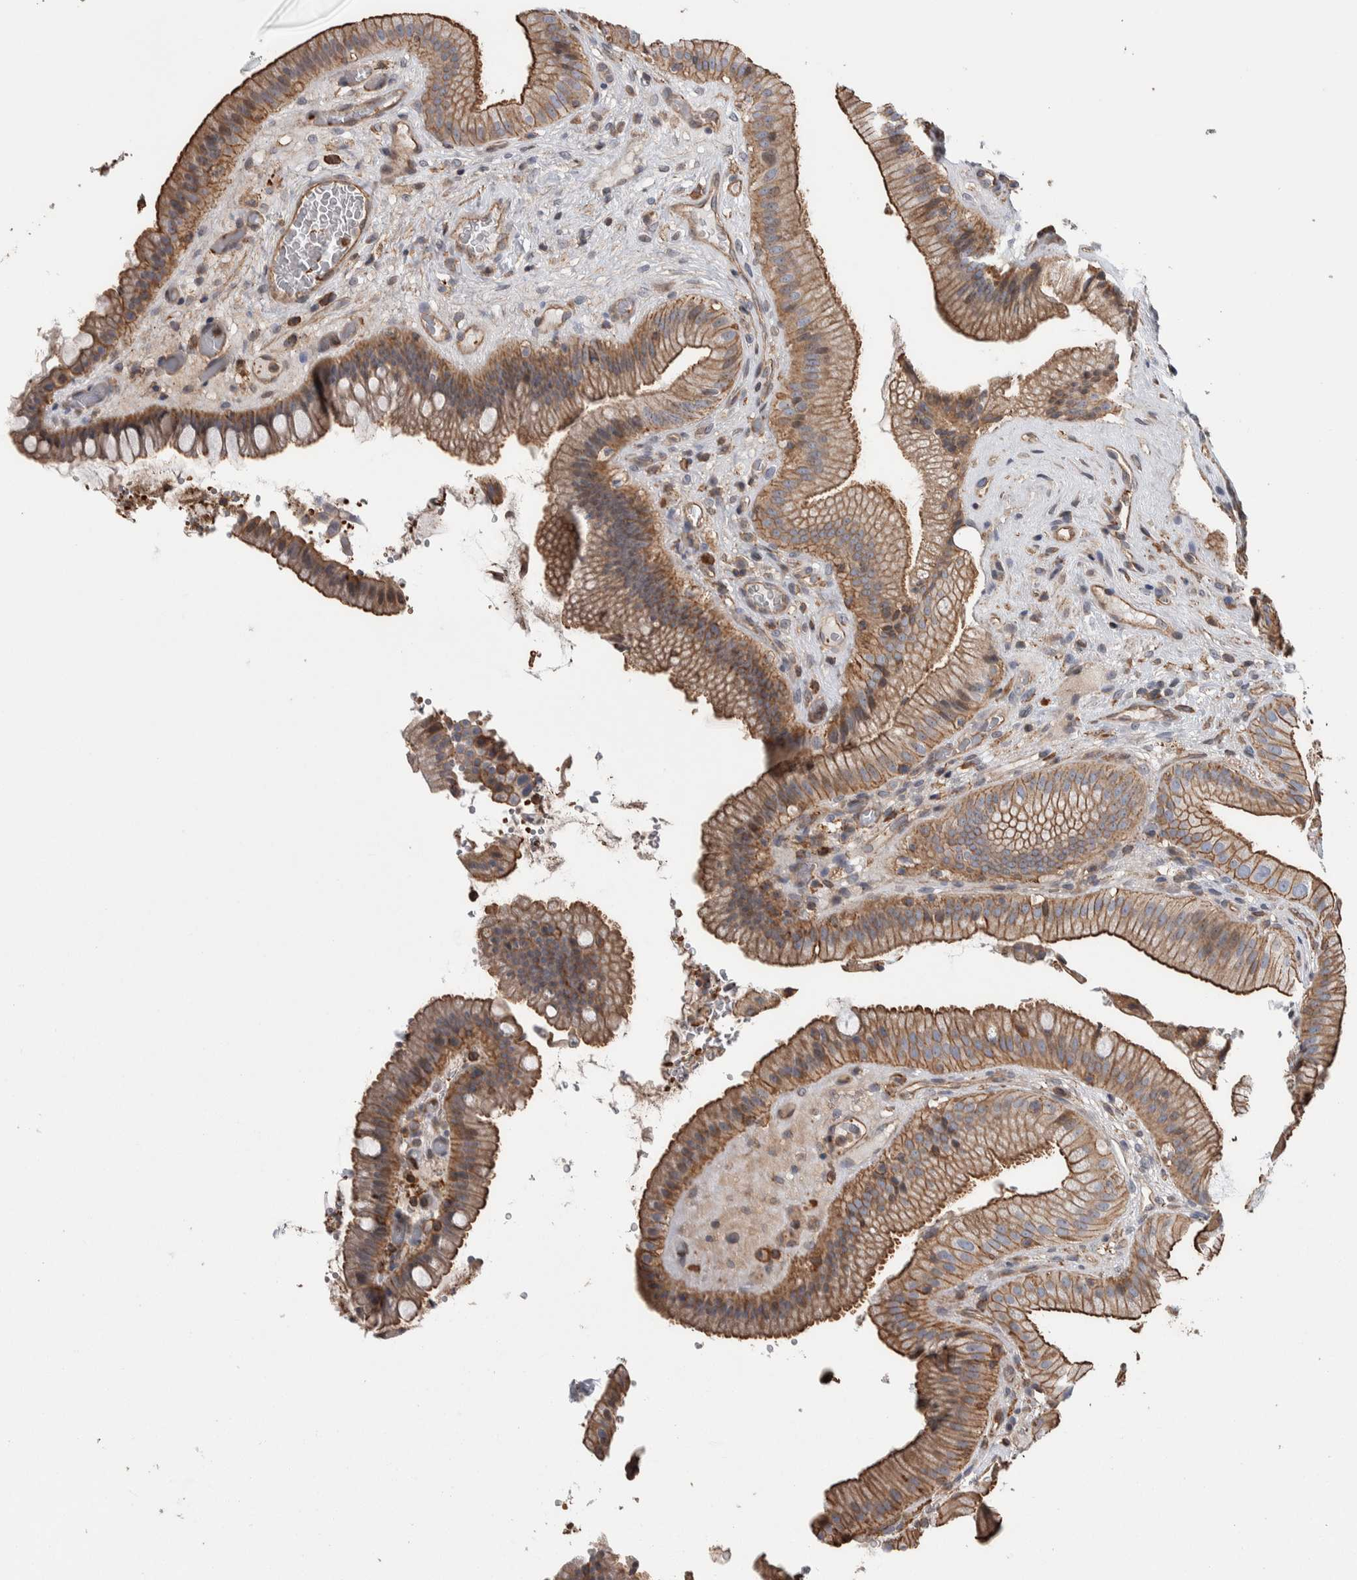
{"staining": {"intensity": "strong", "quantity": ">75%", "location": "cytoplasmic/membranous"}, "tissue": "gallbladder", "cell_type": "Glandular cells", "image_type": "normal", "snomed": [{"axis": "morphology", "description": "Normal tissue, NOS"}, {"axis": "topography", "description": "Gallbladder"}], "caption": "Gallbladder stained for a protein (brown) demonstrates strong cytoplasmic/membranous positive staining in about >75% of glandular cells.", "gene": "ENPP2", "patient": {"sex": "male", "age": 49}}